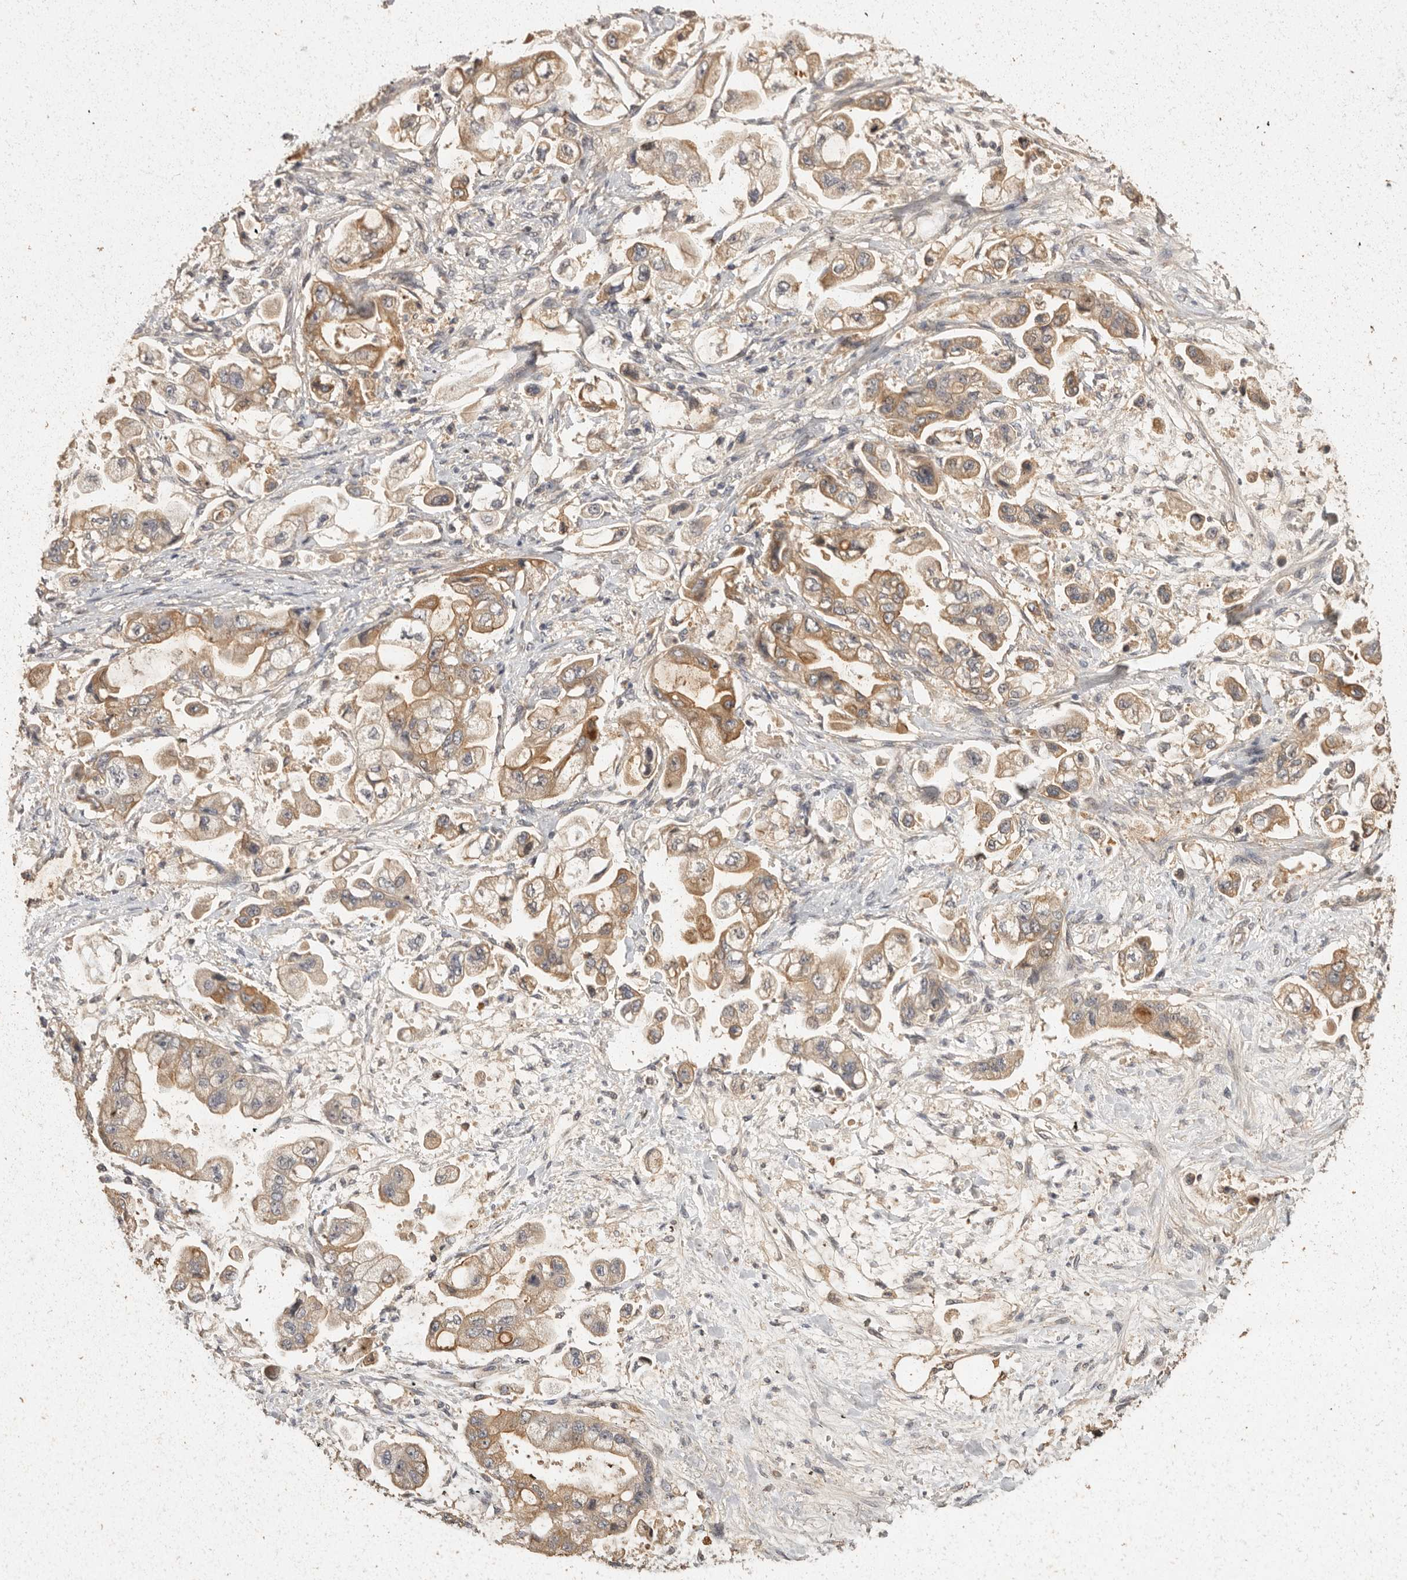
{"staining": {"intensity": "moderate", "quantity": ">75%", "location": "cytoplasmic/membranous"}, "tissue": "stomach cancer", "cell_type": "Tumor cells", "image_type": "cancer", "snomed": [{"axis": "morphology", "description": "Adenocarcinoma, NOS"}, {"axis": "topography", "description": "Stomach"}], "caption": "IHC histopathology image of adenocarcinoma (stomach) stained for a protein (brown), which displays medium levels of moderate cytoplasmic/membranous staining in about >75% of tumor cells.", "gene": "BAIAP2", "patient": {"sex": "male", "age": 62}}